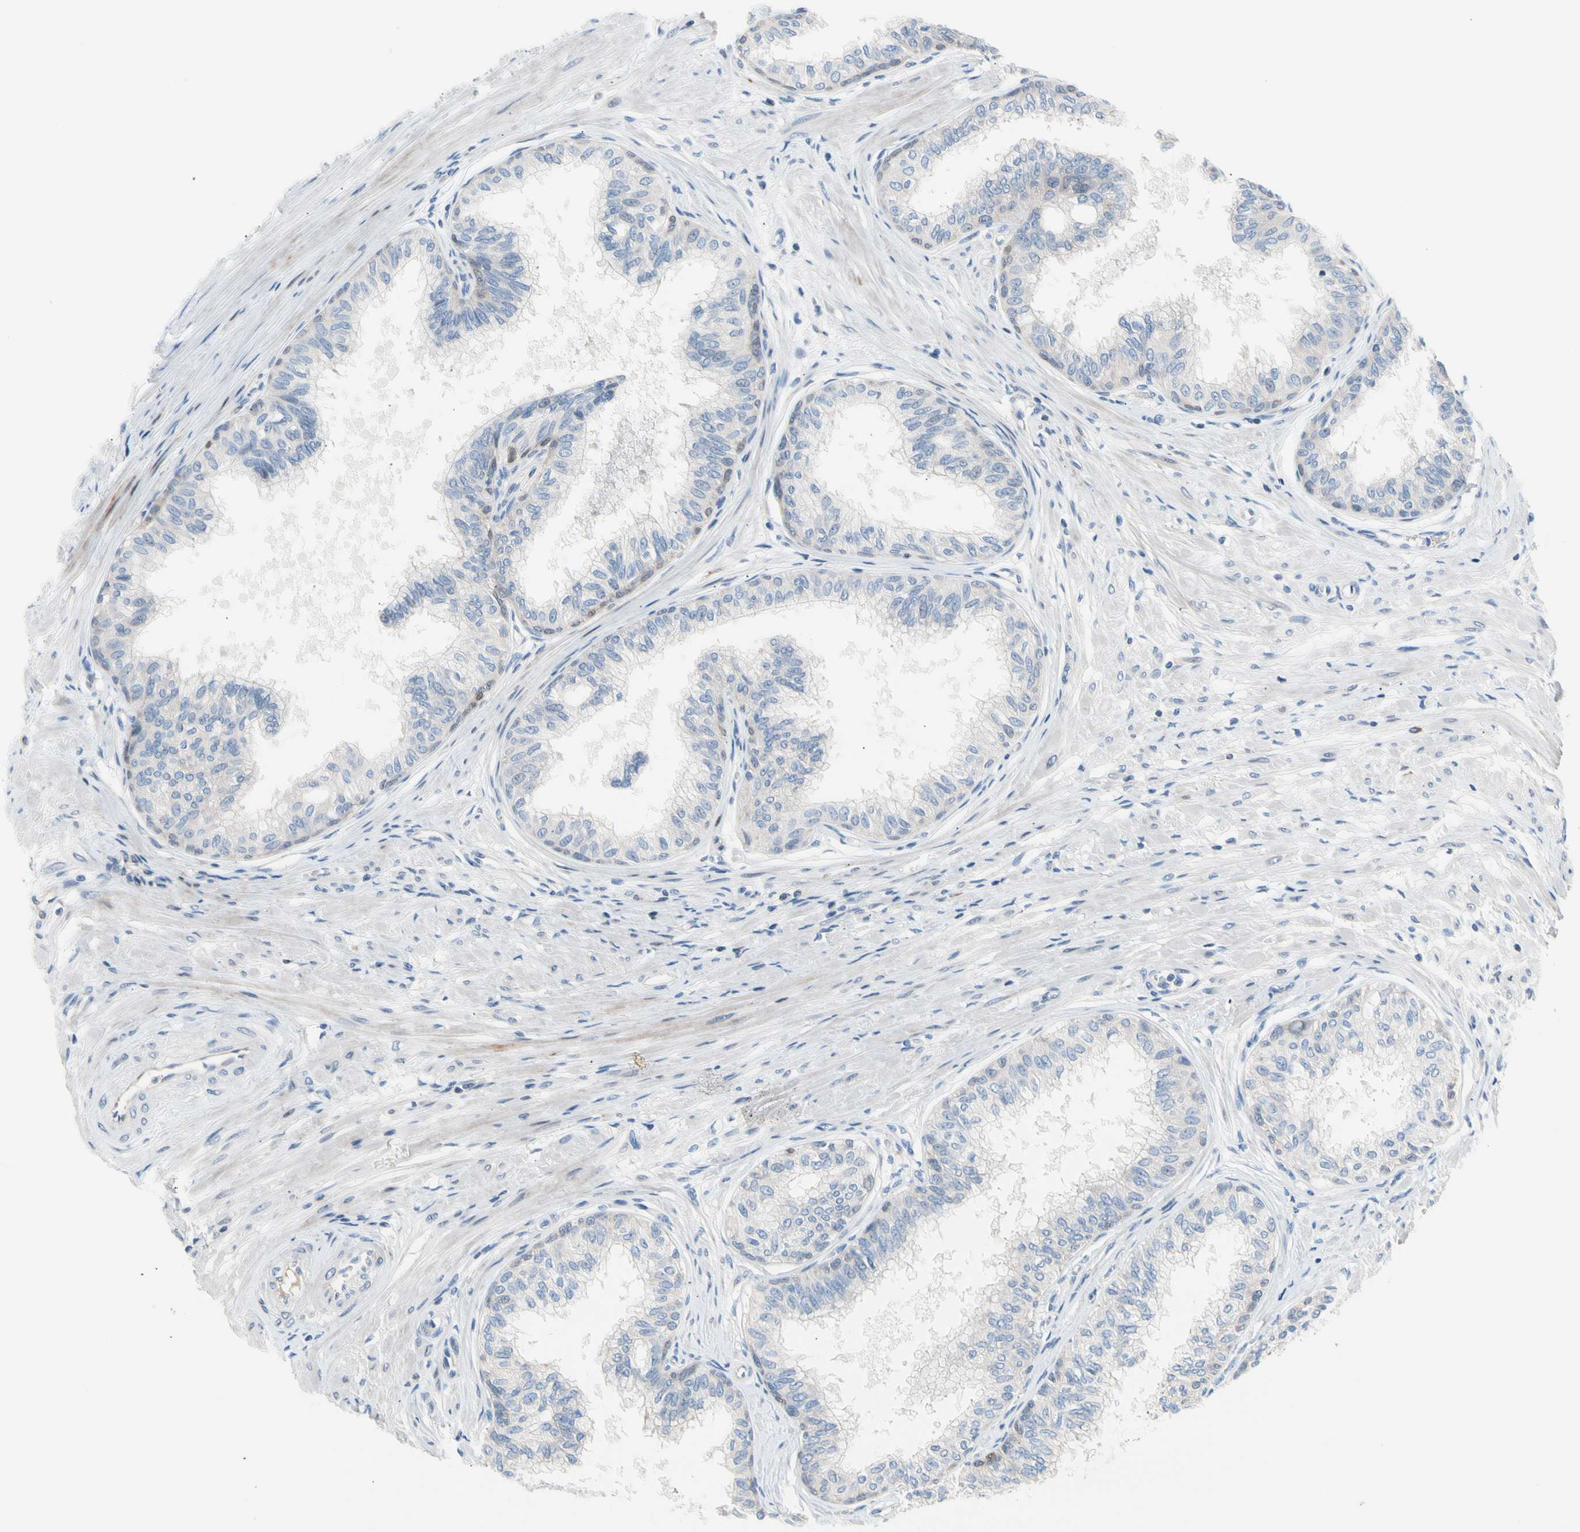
{"staining": {"intensity": "weak", "quantity": "<25%", "location": "cytoplasmic/membranous"}, "tissue": "prostate", "cell_type": "Glandular cells", "image_type": "normal", "snomed": [{"axis": "morphology", "description": "Normal tissue, NOS"}, {"axis": "topography", "description": "Prostate"}, {"axis": "topography", "description": "Seminal veicle"}], "caption": "Immunohistochemistry (IHC) histopathology image of normal prostate stained for a protein (brown), which demonstrates no expression in glandular cells. (Stains: DAB (3,3'-diaminobenzidine) immunohistochemistry (IHC) with hematoxylin counter stain, Microscopy: brightfield microscopy at high magnification).", "gene": "MAP3K3", "patient": {"sex": "male", "age": 60}}